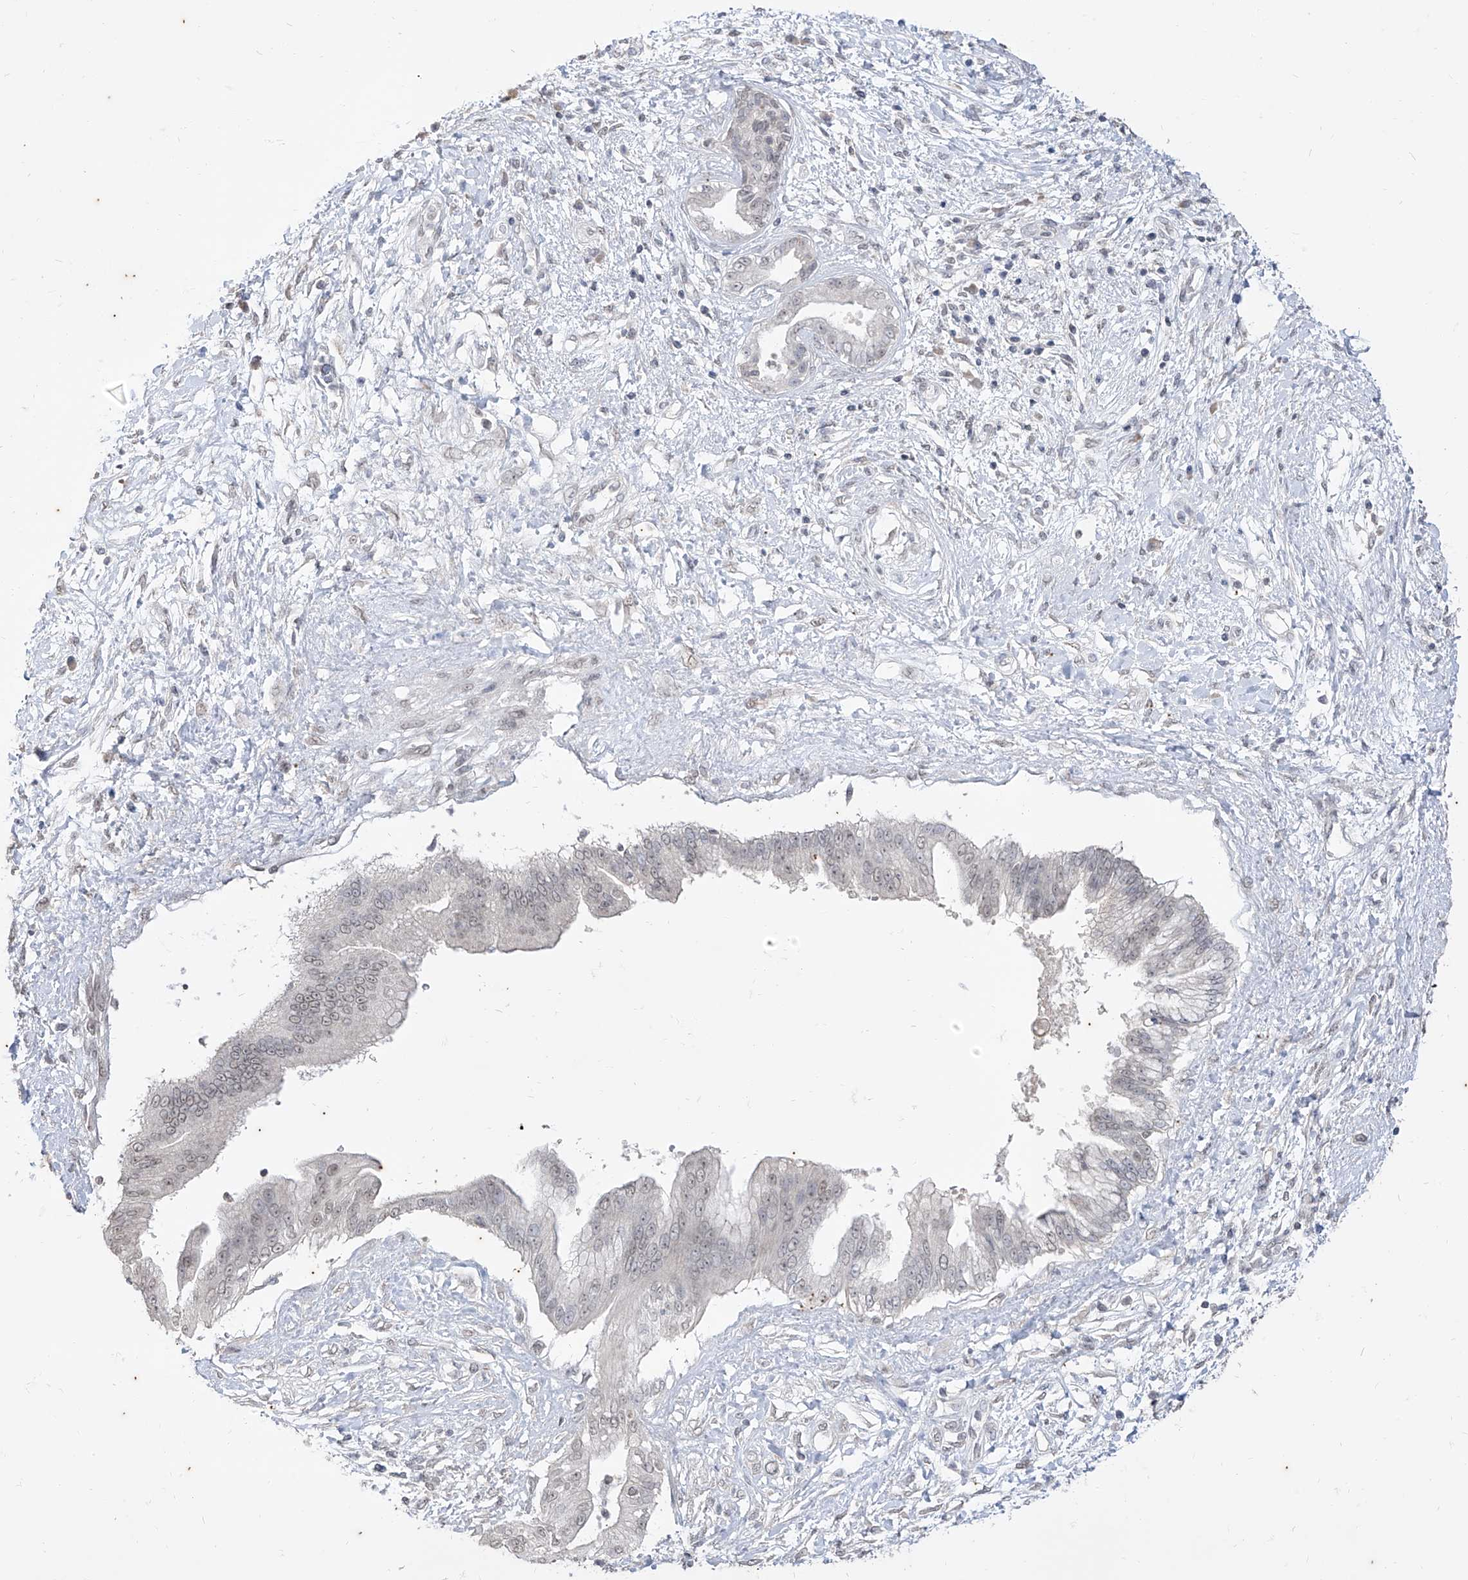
{"staining": {"intensity": "weak", "quantity": "<25%", "location": "nuclear"}, "tissue": "pancreatic cancer", "cell_type": "Tumor cells", "image_type": "cancer", "snomed": [{"axis": "morphology", "description": "Adenocarcinoma, NOS"}, {"axis": "topography", "description": "Pancreas"}], "caption": "Tumor cells show no significant positivity in pancreatic cancer. (Brightfield microscopy of DAB immunohistochemistry (IHC) at high magnification).", "gene": "PHF20L1", "patient": {"sex": "female", "age": 56}}